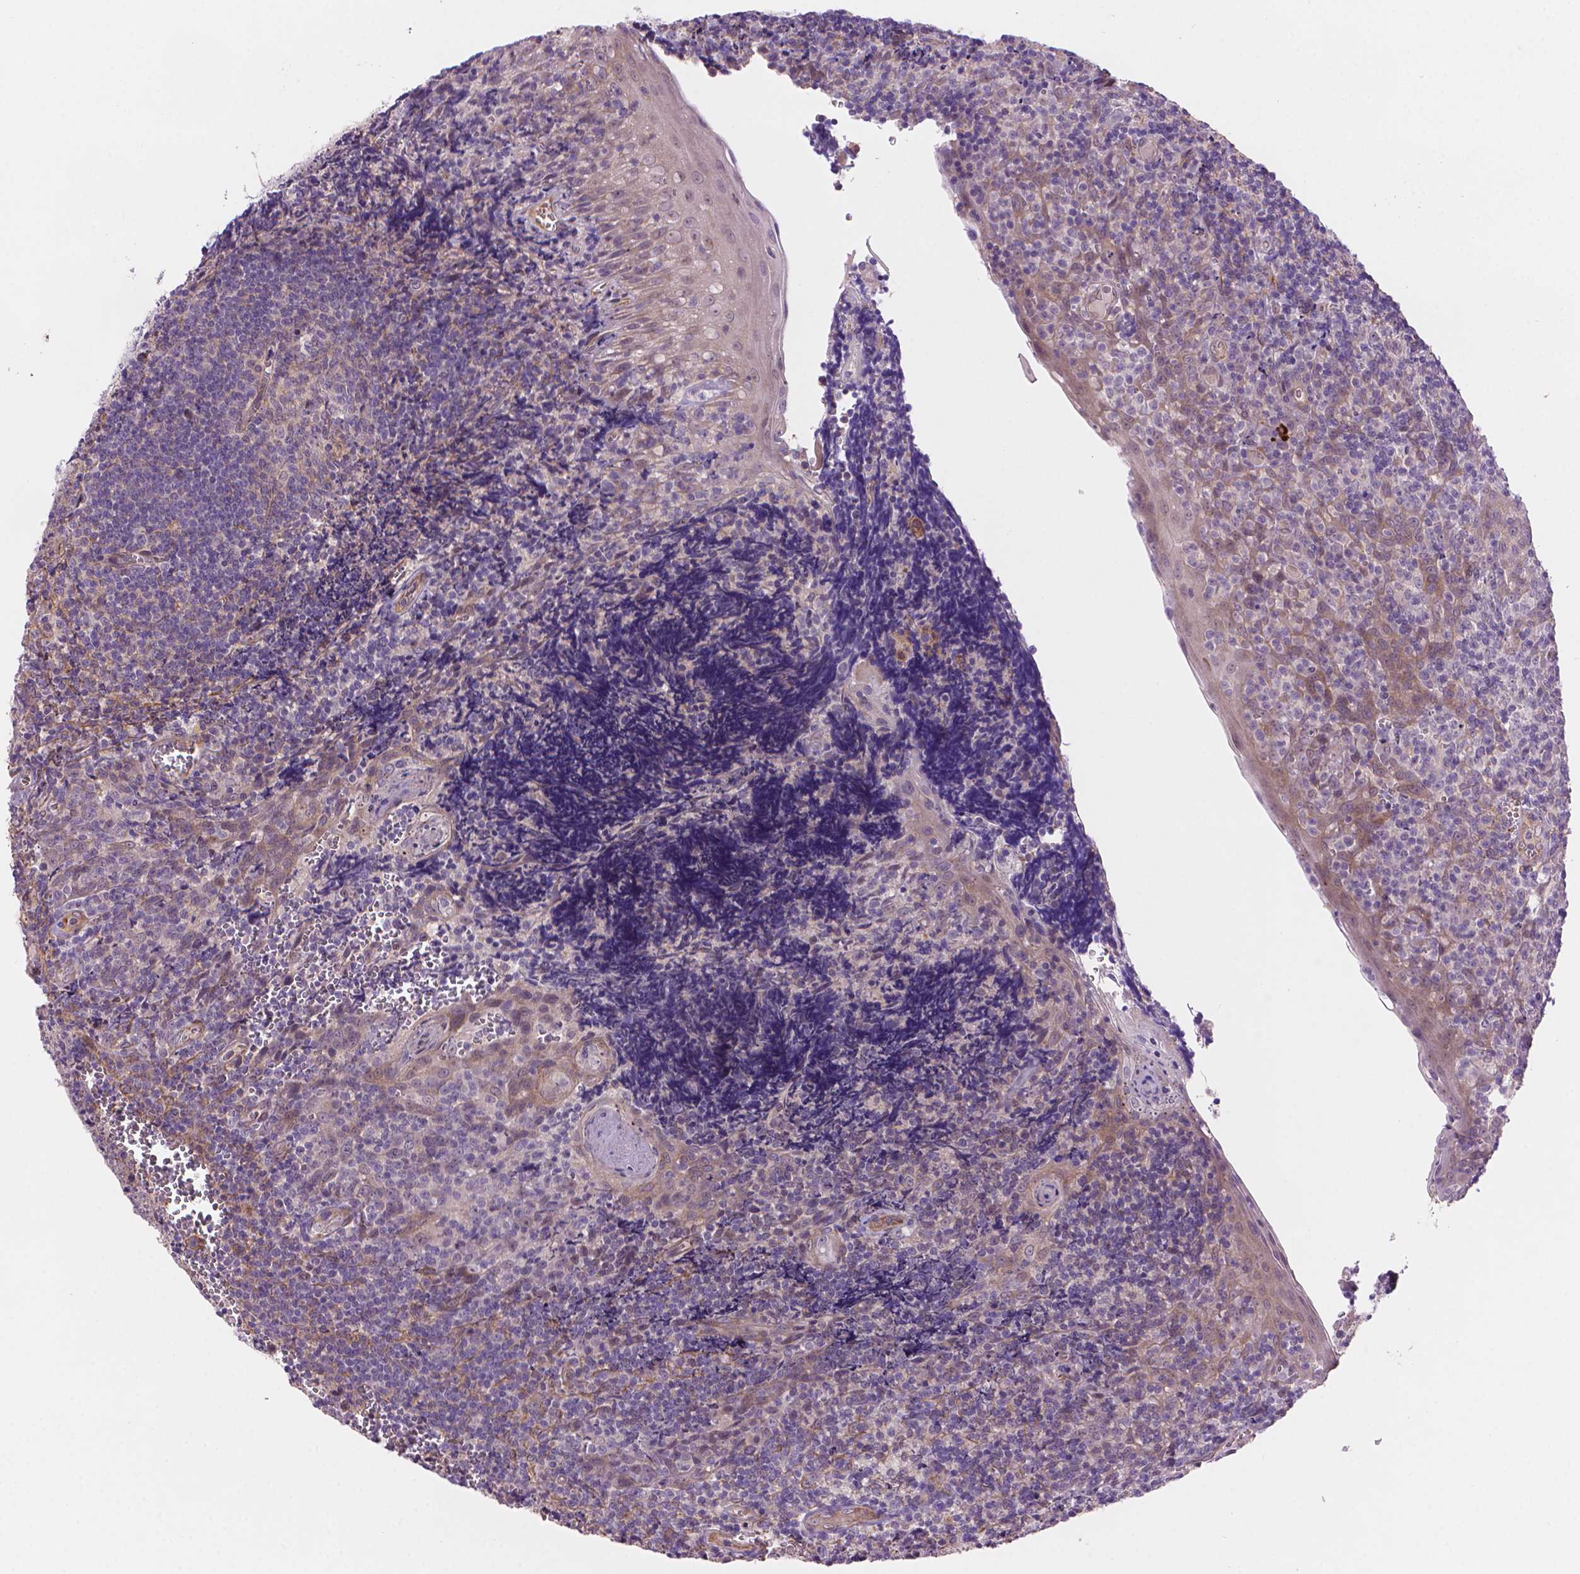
{"staining": {"intensity": "negative", "quantity": "none", "location": "none"}, "tissue": "tonsil", "cell_type": "Germinal center cells", "image_type": "normal", "snomed": [{"axis": "morphology", "description": "Normal tissue, NOS"}, {"axis": "morphology", "description": "Inflammation, NOS"}, {"axis": "topography", "description": "Tonsil"}], "caption": "This is a image of IHC staining of normal tonsil, which shows no staining in germinal center cells. (DAB (3,3'-diaminobenzidine) immunohistochemistry (IHC), high magnification).", "gene": "AMMECR1L", "patient": {"sex": "female", "age": 31}}